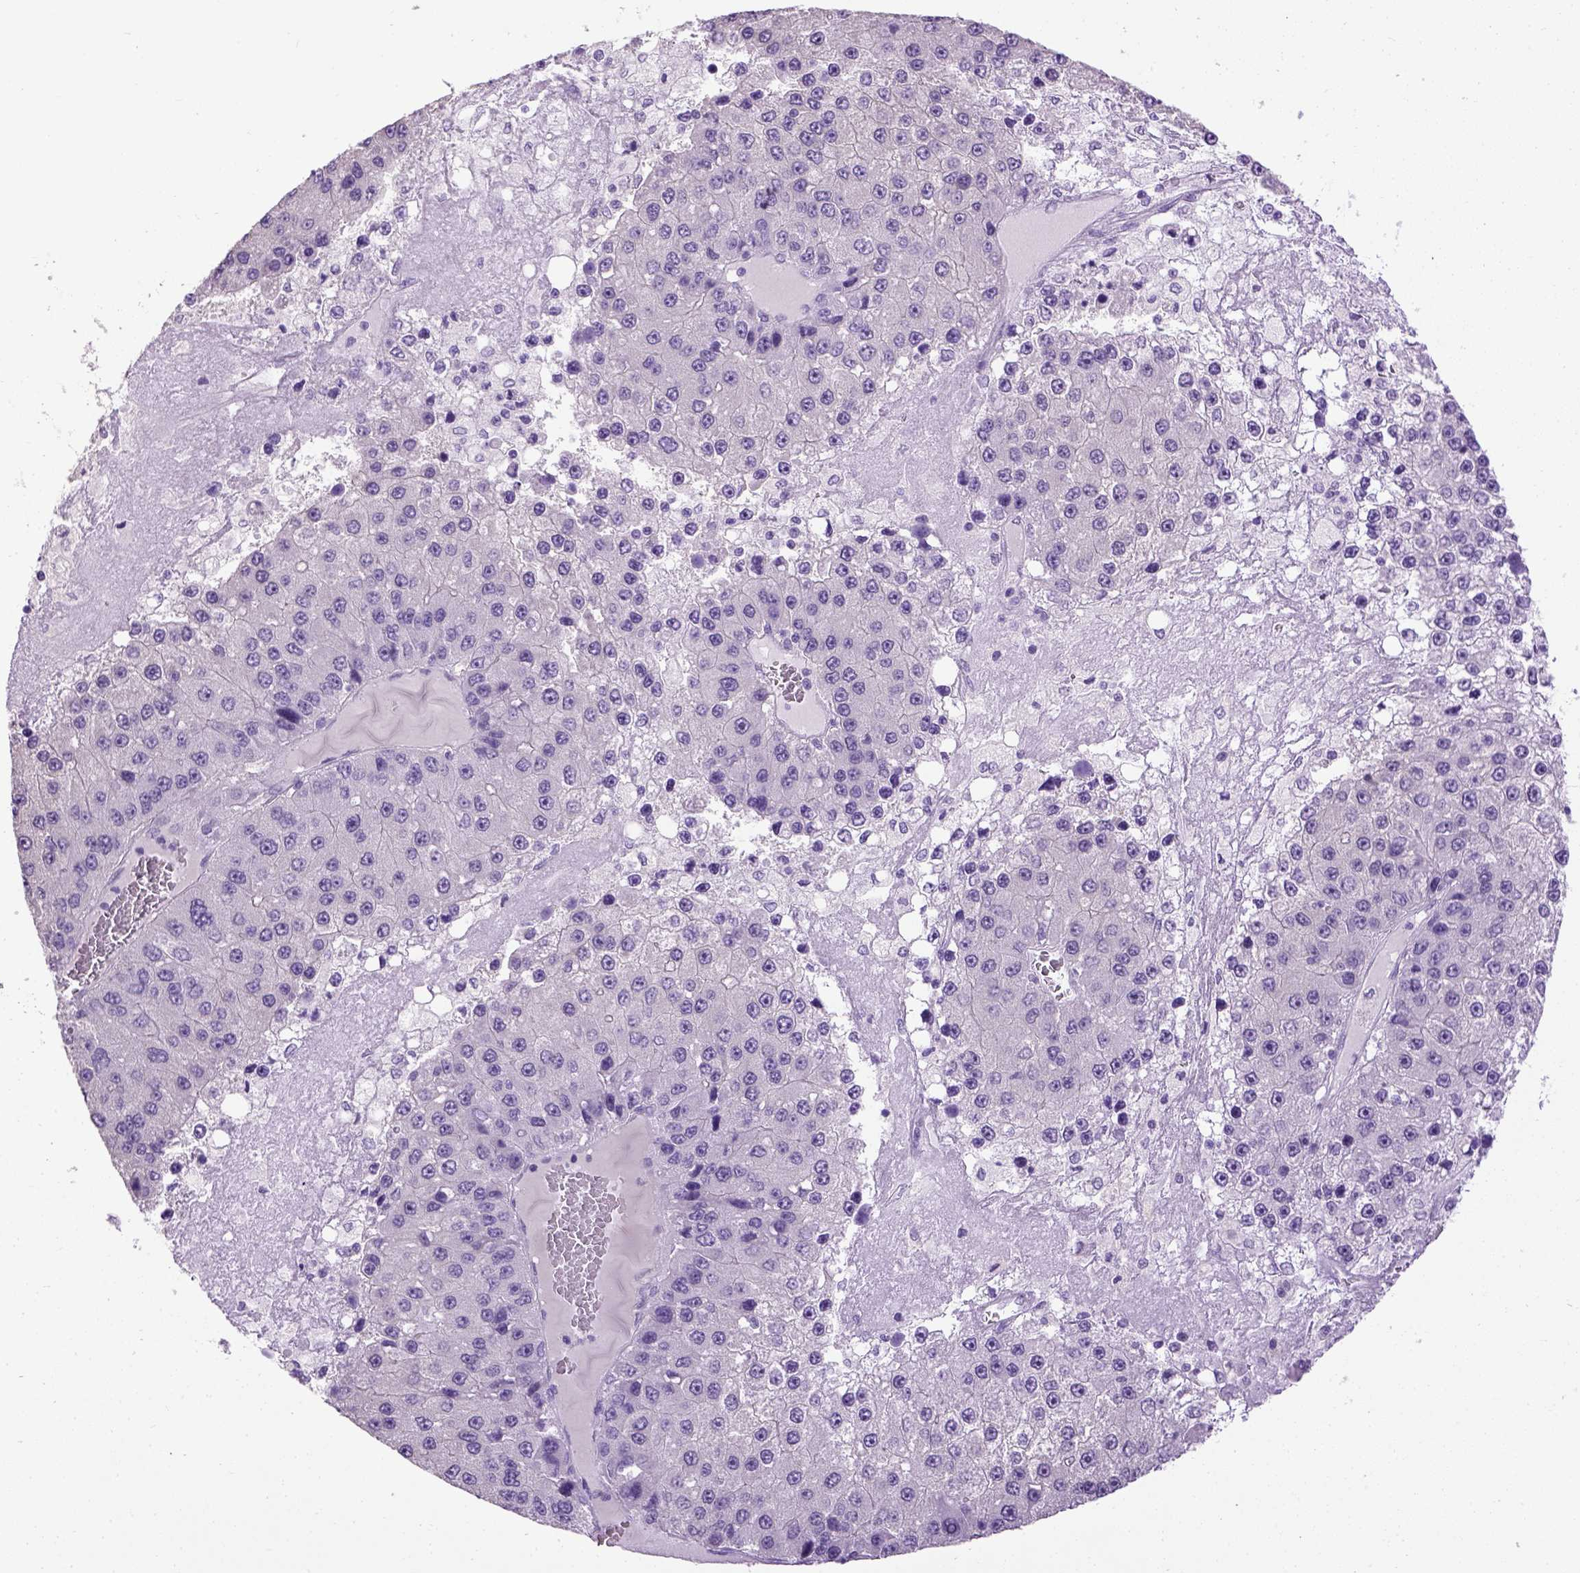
{"staining": {"intensity": "negative", "quantity": "none", "location": "none"}, "tissue": "liver cancer", "cell_type": "Tumor cells", "image_type": "cancer", "snomed": [{"axis": "morphology", "description": "Carcinoma, Hepatocellular, NOS"}, {"axis": "topography", "description": "Liver"}], "caption": "This is an IHC photomicrograph of human hepatocellular carcinoma (liver). There is no expression in tumor cells.", "gene": "CYP24A1", "patient": {"sex": "female", "age": 73}}